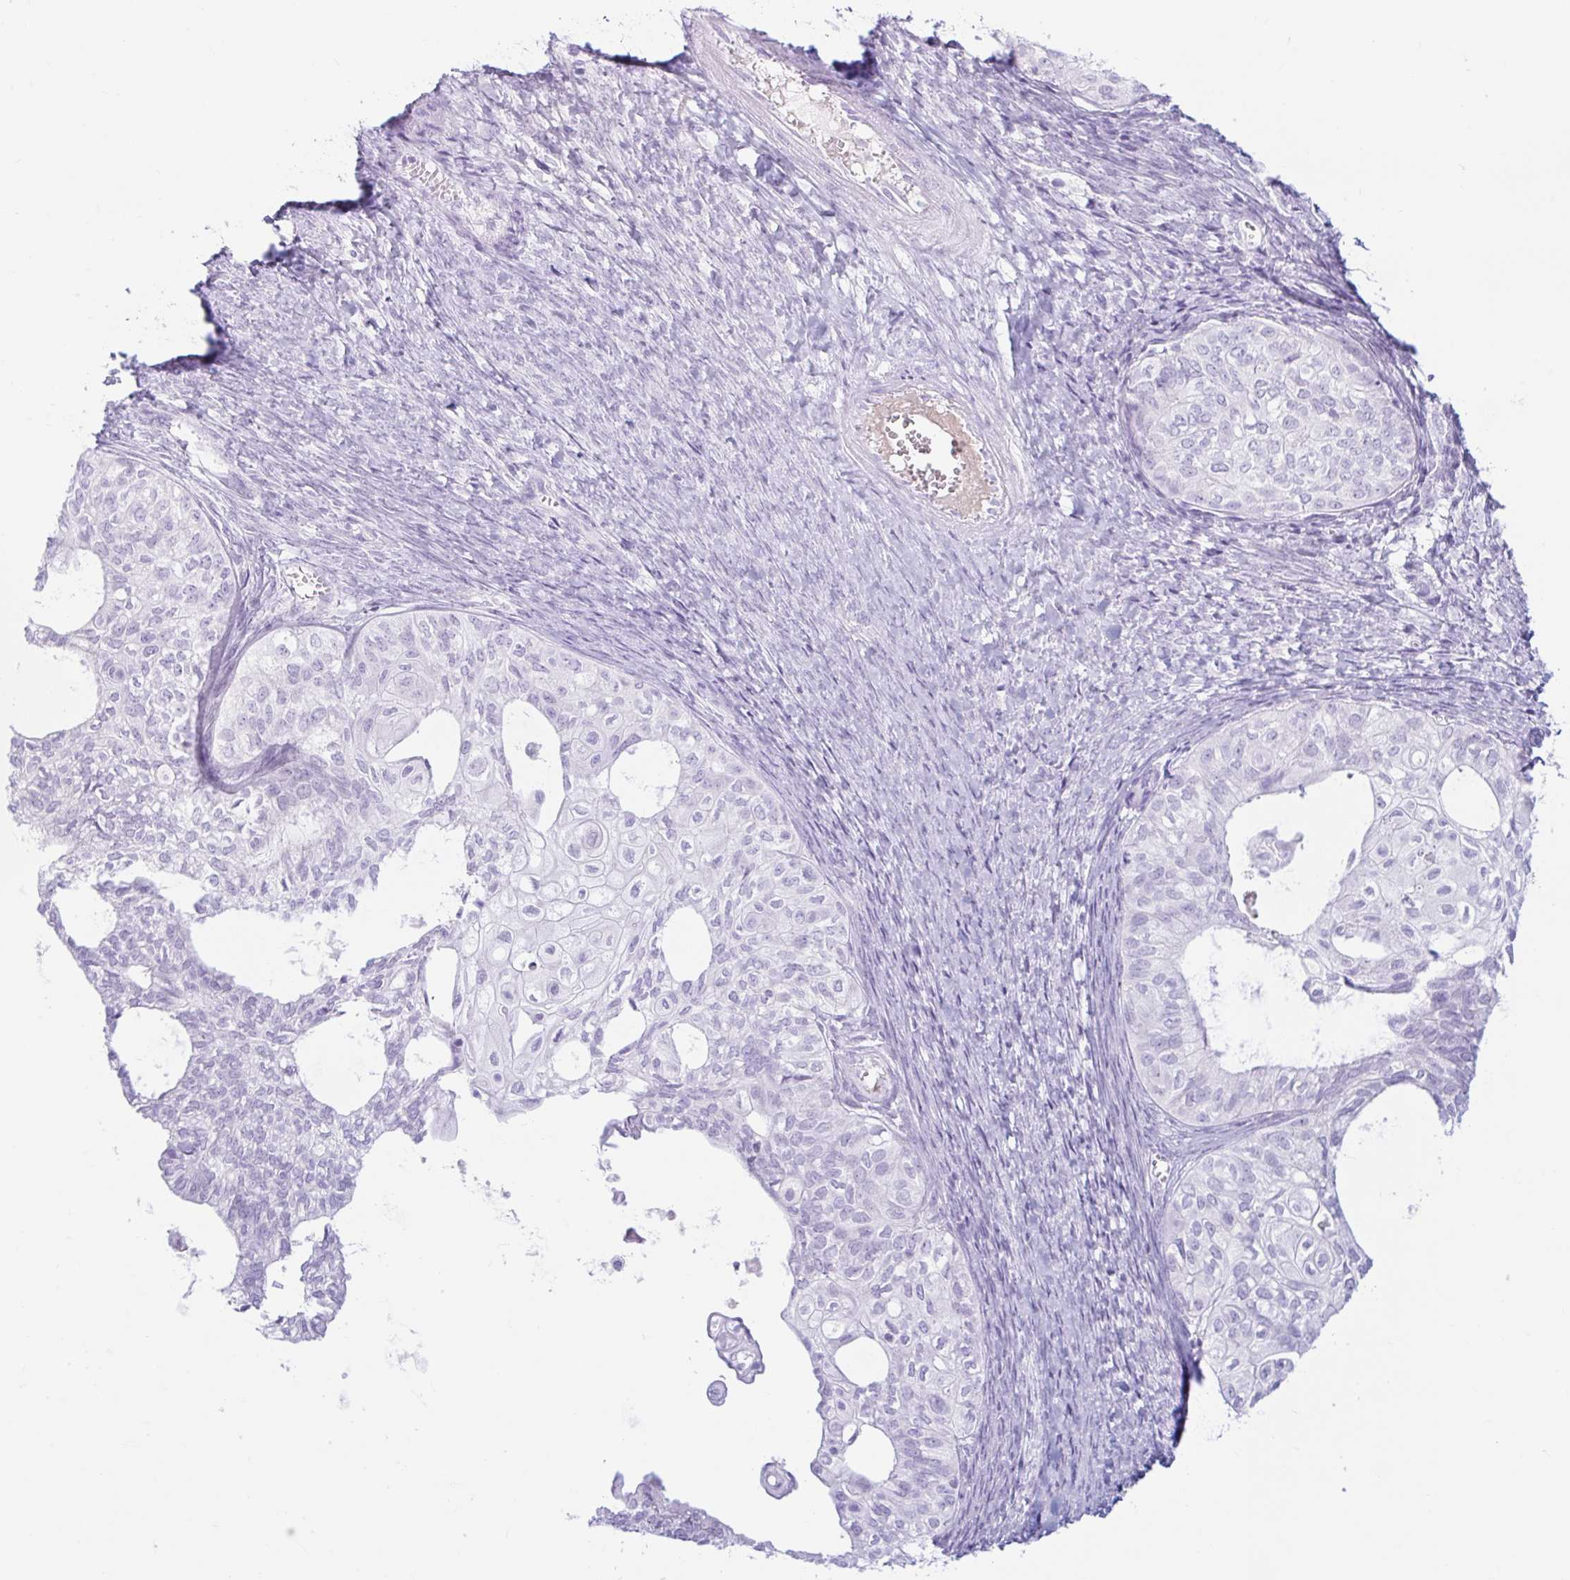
{"staining": {"intensity": "negative", "quantity": "none", "location": "none"}, "tissue": "ovarian cancer", "cell_type": "Tumor cells", "image_type": "cancer", "snomed": [{"axis": "morphology", "description": "Carcinoma, endometroid"}, {"axis": "topography", "description": "Ovary"}], "caption": "Endometroid carcinoma (ovarian) stained for a protein using immunohistochemistry displays no expression tumor cells.", "gene": "ERICH6", "patient": {"sex": "female", "age": 64}}